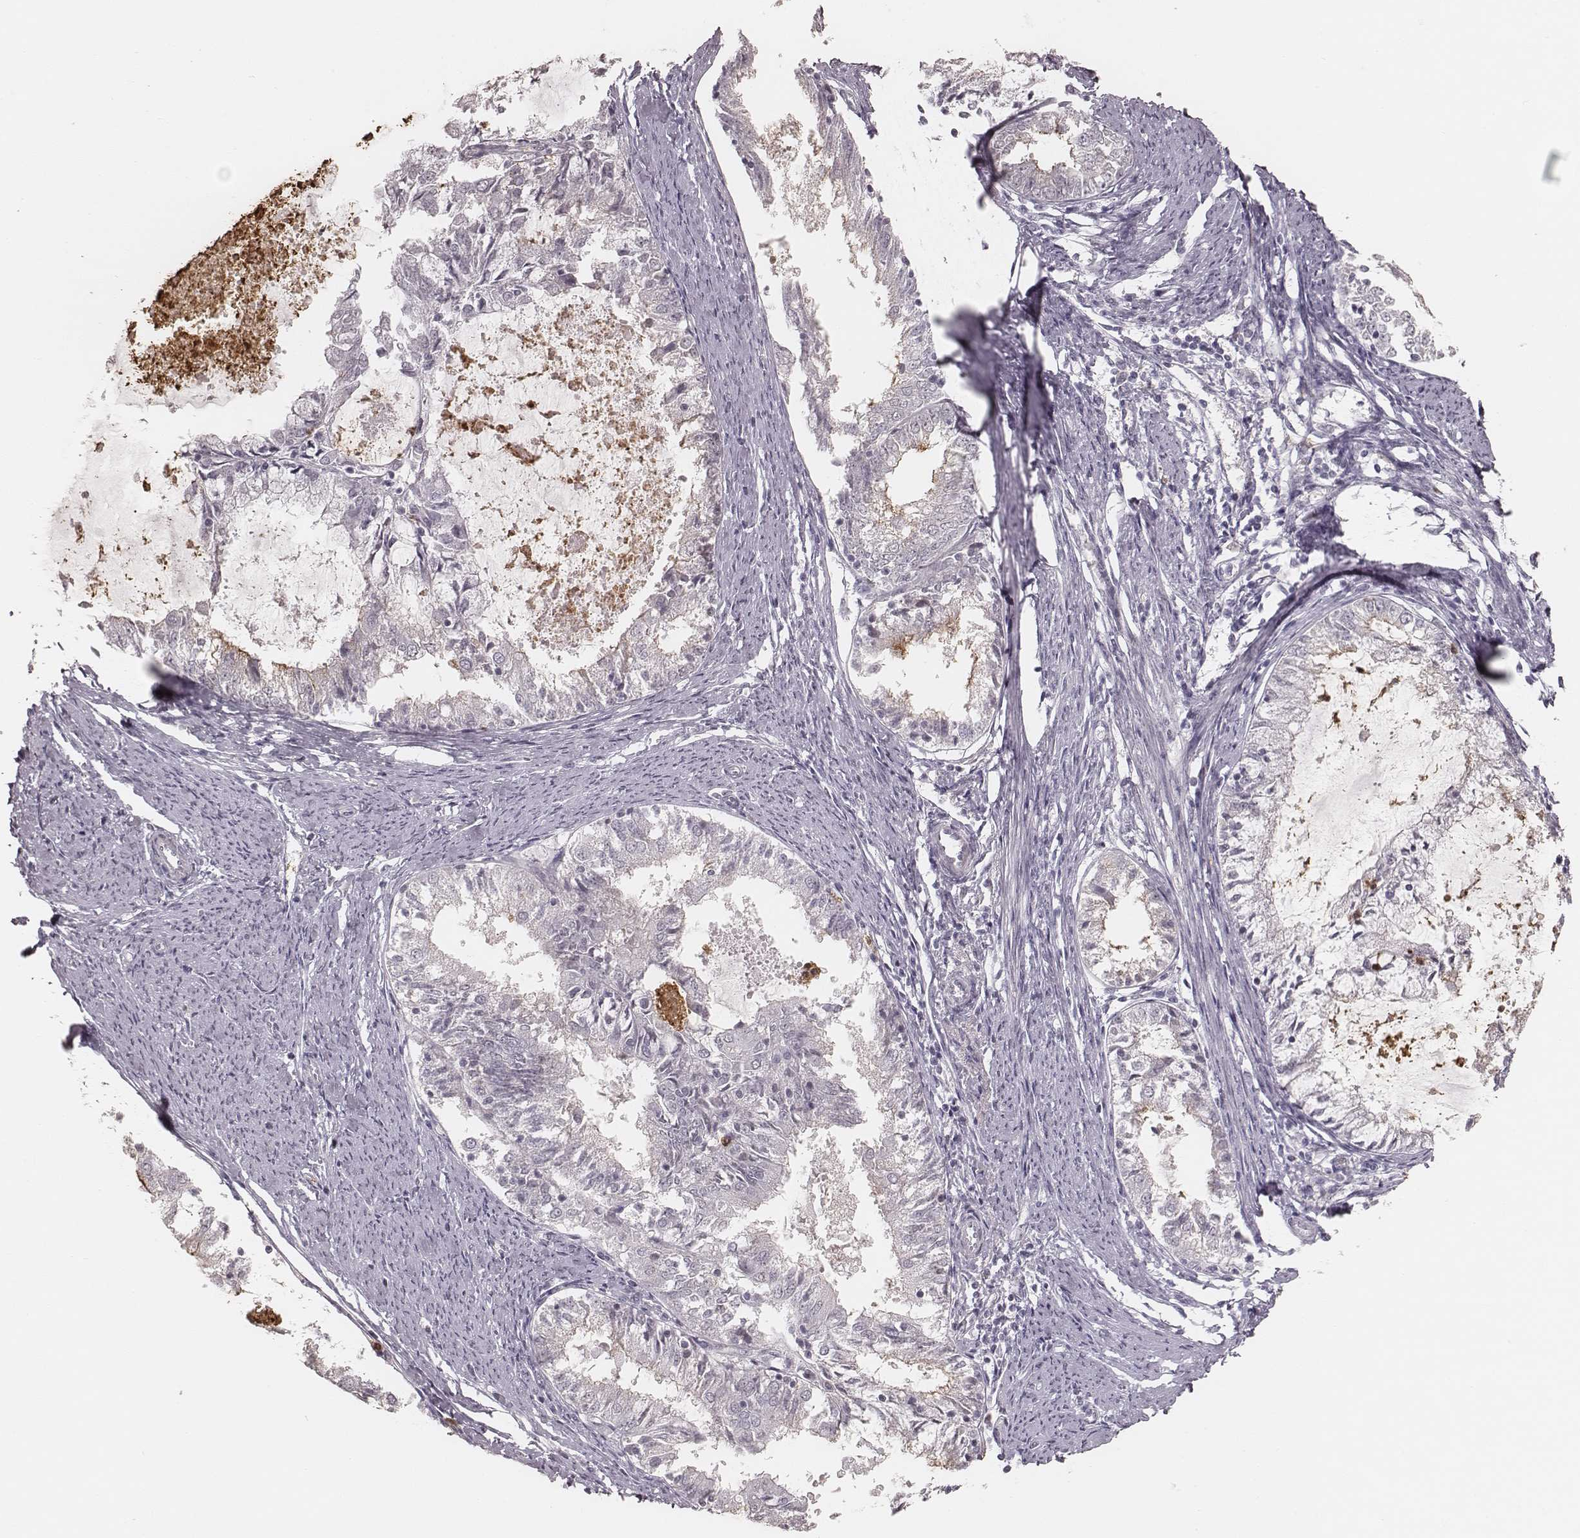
{"staining": {"intensity": "negative", "quantity": "none", "location": "none"}, "tissue": "endometrial cancer", "cell_type": "Tumor cells", "image_type": "cancer", "snomed": [{"axis": "morphology", "description": "Adenocarcinoma, NOS"}, {"axis": "topography", "description": "Endometrium"}], "caption": "Protein analysis of endometrial cancer demonstrates no significant expression in tumor cells.", "gene": "KITLG", "patient": {"sex": "female", "age": 57}}